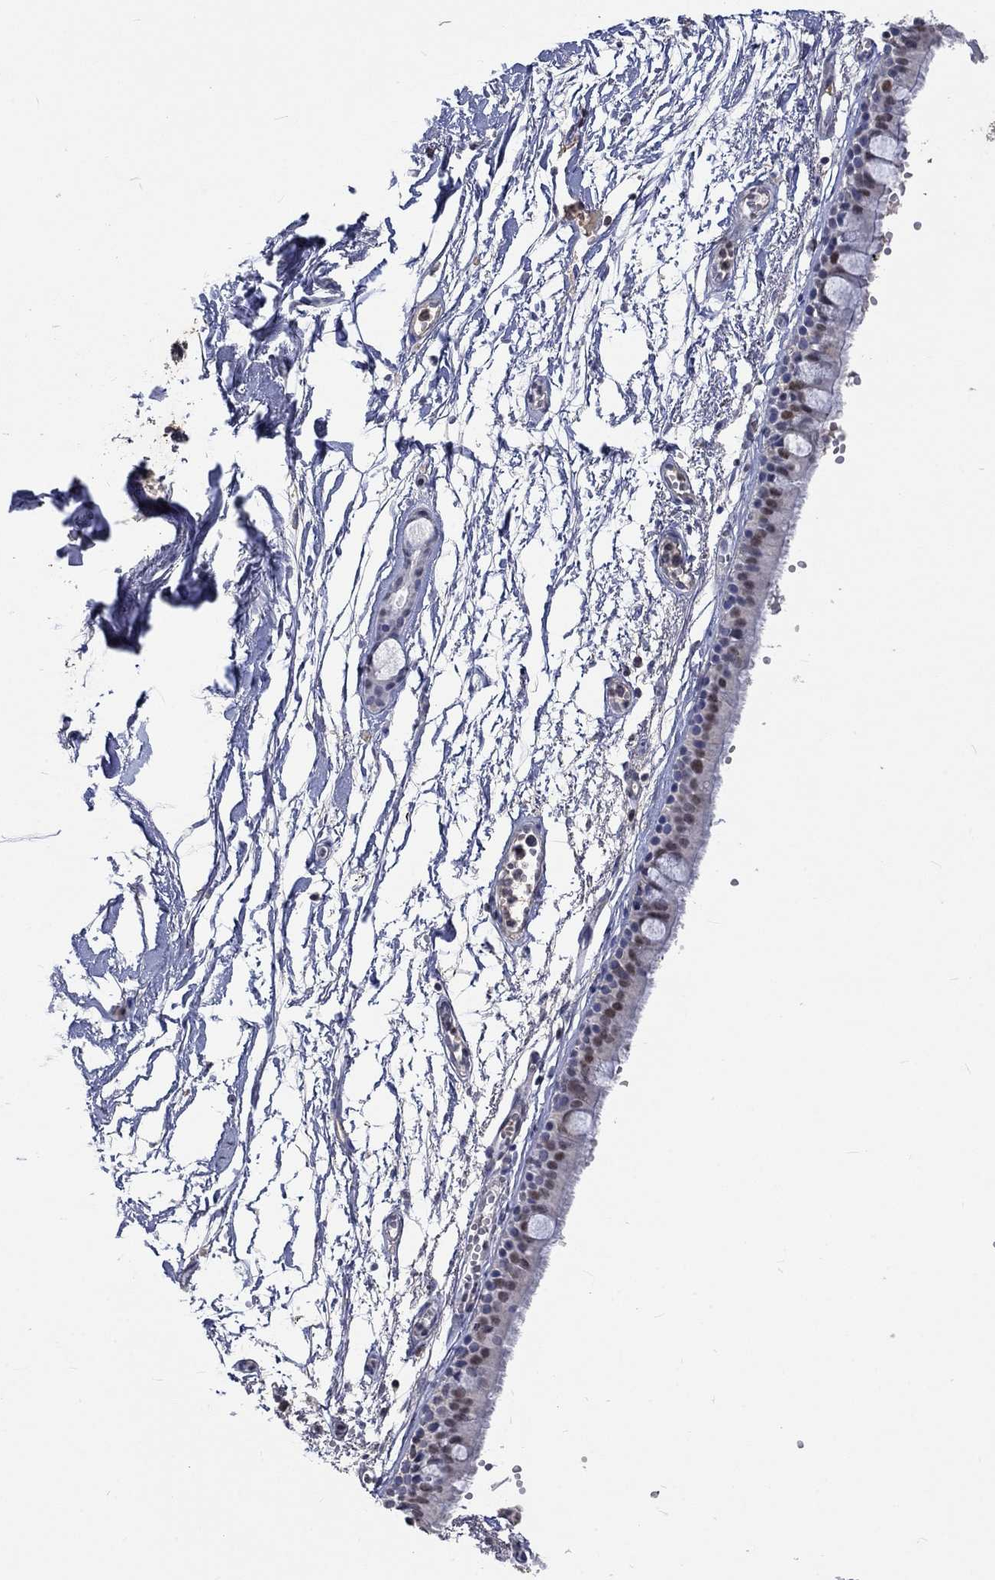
{"staining": {"intensity": "weak", "quantity": "25%-75%", "location": "nuclear"}, "tissue": "bronchus", "cell_type": "Respiratory epithelial cells", "image_type": "normal", "snomed": [{"axis": "morphology", "description": "Normal tissue, NOS"}, {"axis": "topography", "description": "Cartilage tissue"}, {"axis": "topography", "description": "Bronchus"}], "caption": "This is an image of IHC staining of unremarkable bronchus, which shows weak positivity in the nuclear of respiratory epithelial cells.", "gene": "ZBTB18", "patient": {"sex": "male", "age": 66}}